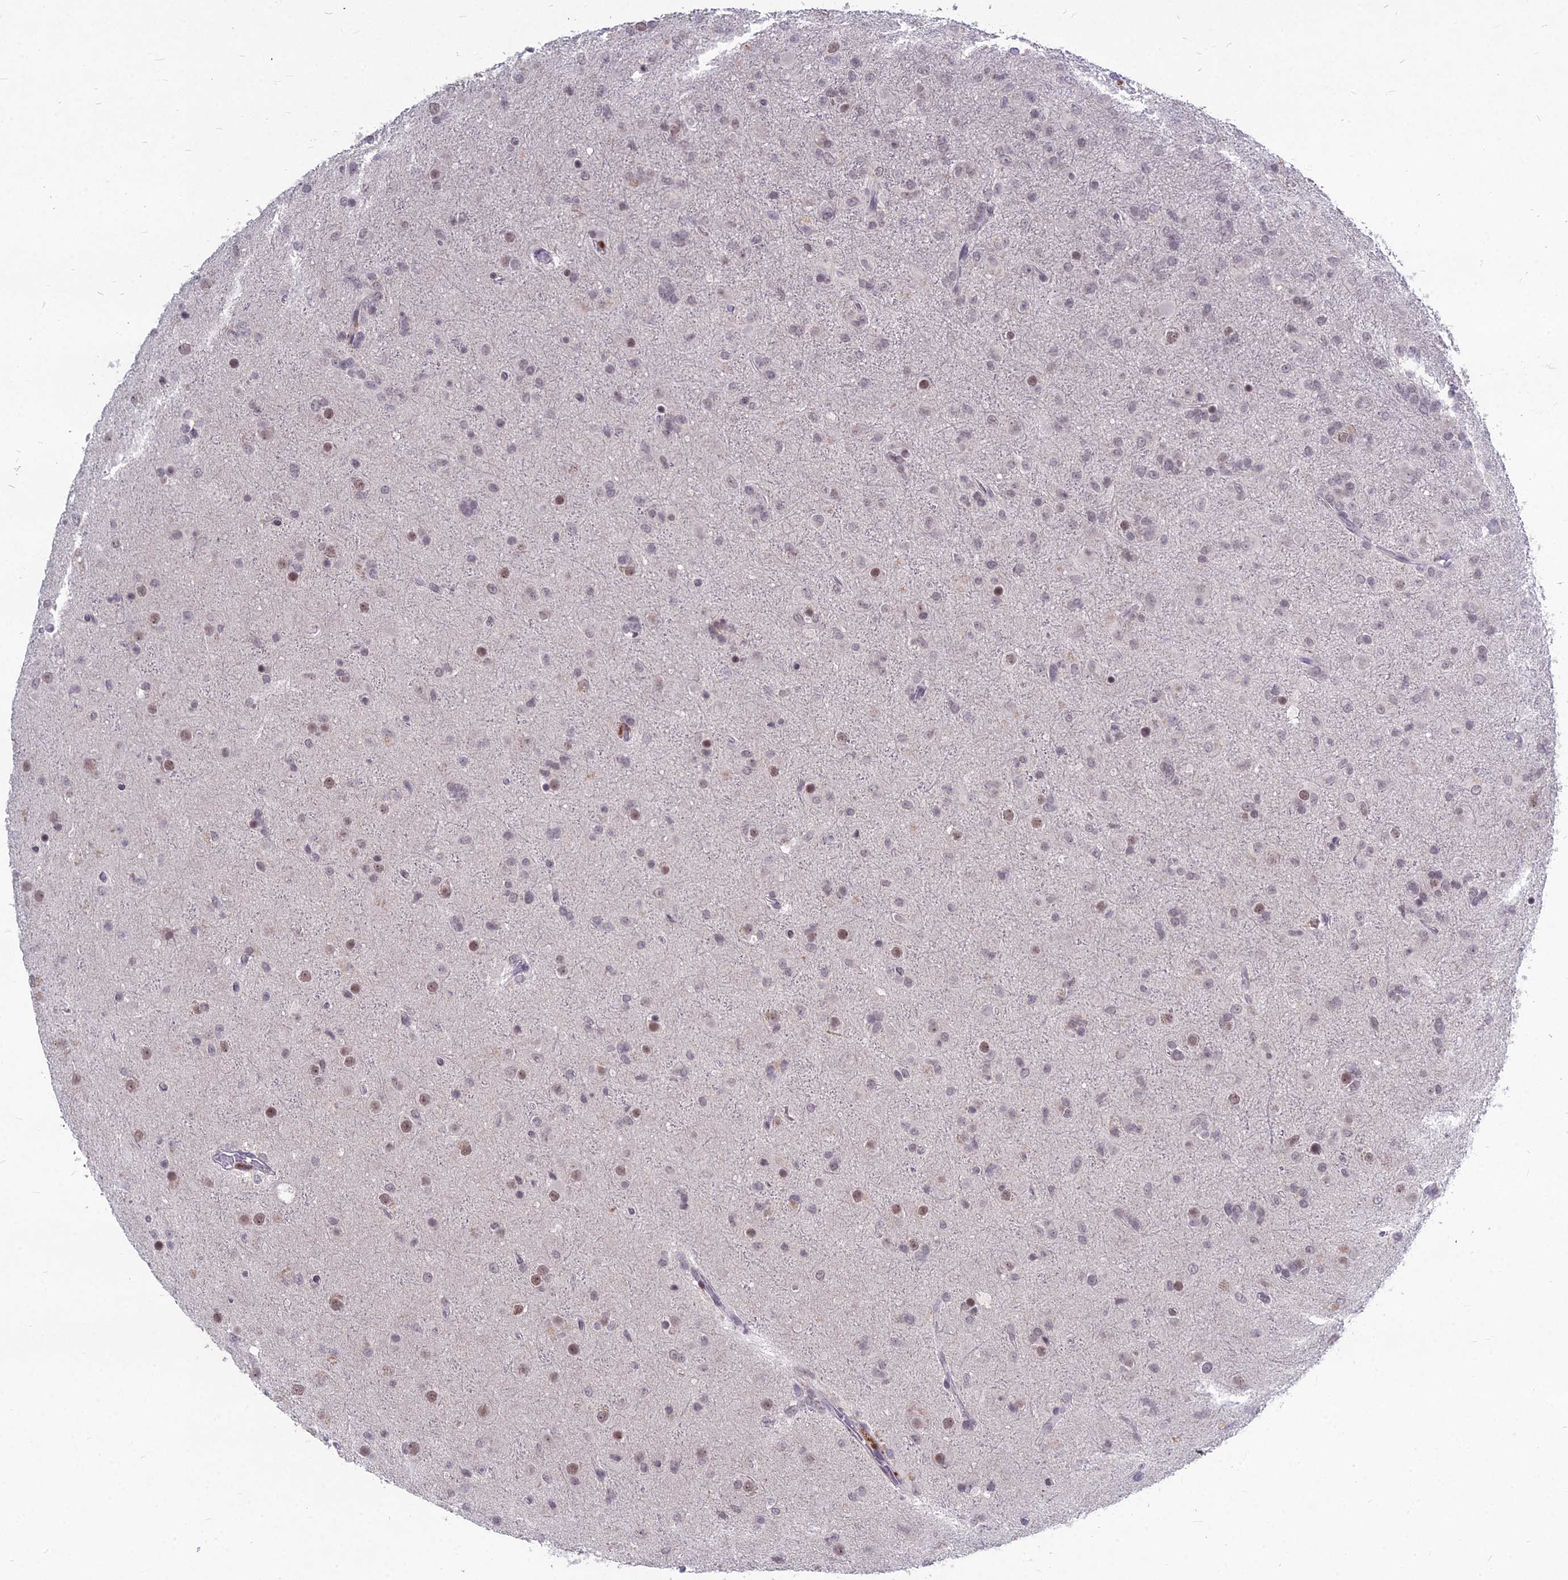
{"staining": {"intensity": "moderate", "quantity": ">75%", "location": "nuclear"}, "tissue": "glioma", "cell_type": "Tumor cells", "image_type": "cancer", "snomed": [{"axis": "morphology", "description": "Glioma, malignant, Low grade"}, {"axis": "topography", "description": "Brain"}], "caption": "Human malignant low-grade glioma stained for a protein (brown) shows moderate nuclear positive positivity in approximately >75% of tumor cells.", "gene": "KAT7", "patient": {"sex": "male", "age": 65}}